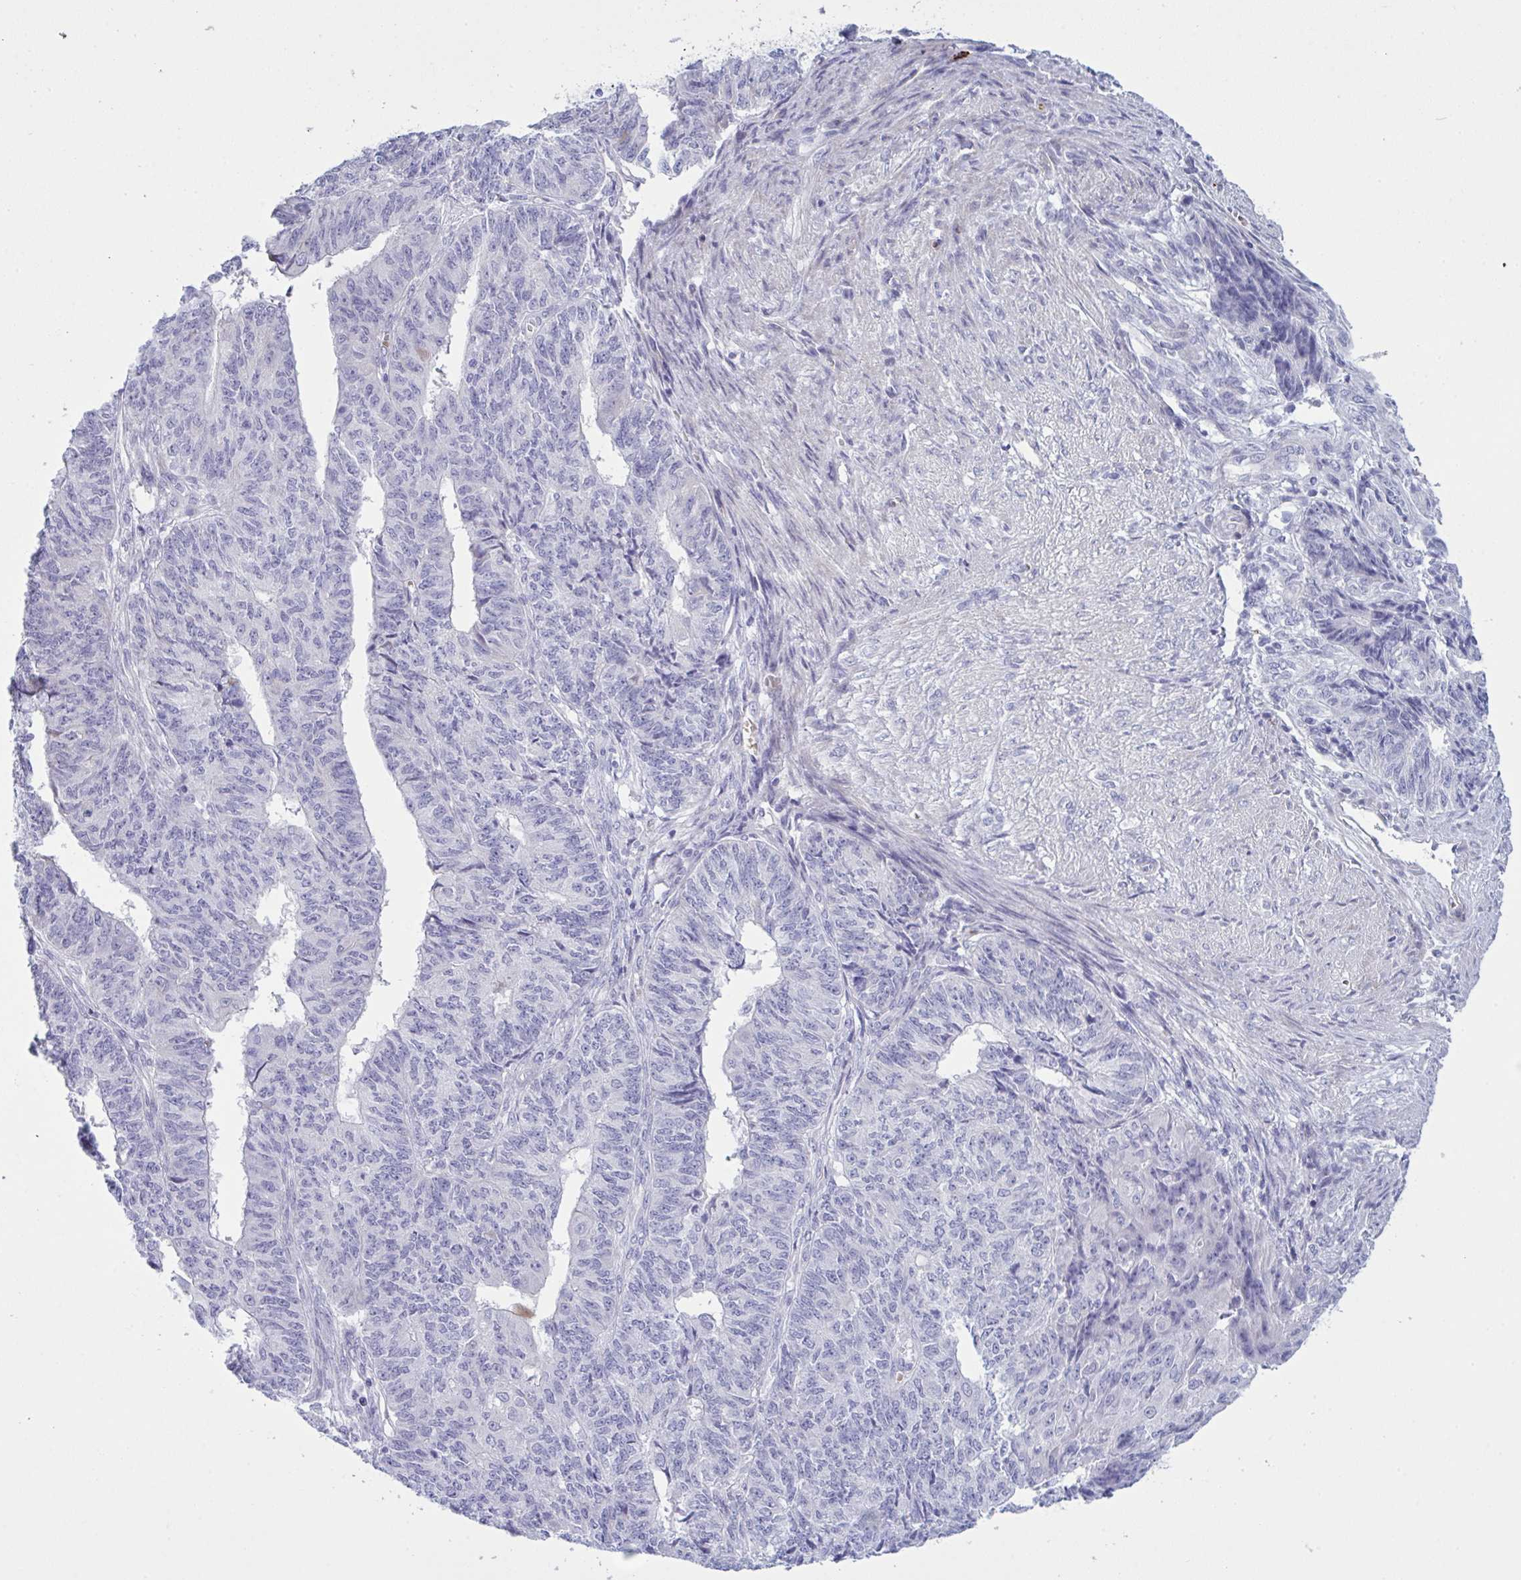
{"staining": {"intensity": "negative", "quantity": "none", "location": "none"}, "tissue": "endometrial cancer", "cell_type": "Tumor cells", "image_type": "cancer", "snomed": [{"axis": "morphology", "description": "Adenocarcinoma, NOS"}, {"axis": "topography", "description": "Endometrium"}], "caption": "Immunohistochemistry photomicrograph of neoplastic tissue: human endometrial adenocarcinoma stained with DAB exhibits no significant protein staining in tumor cells.", "gene": "ZNF684", "patient": {"sex": "female", "age": 32}}